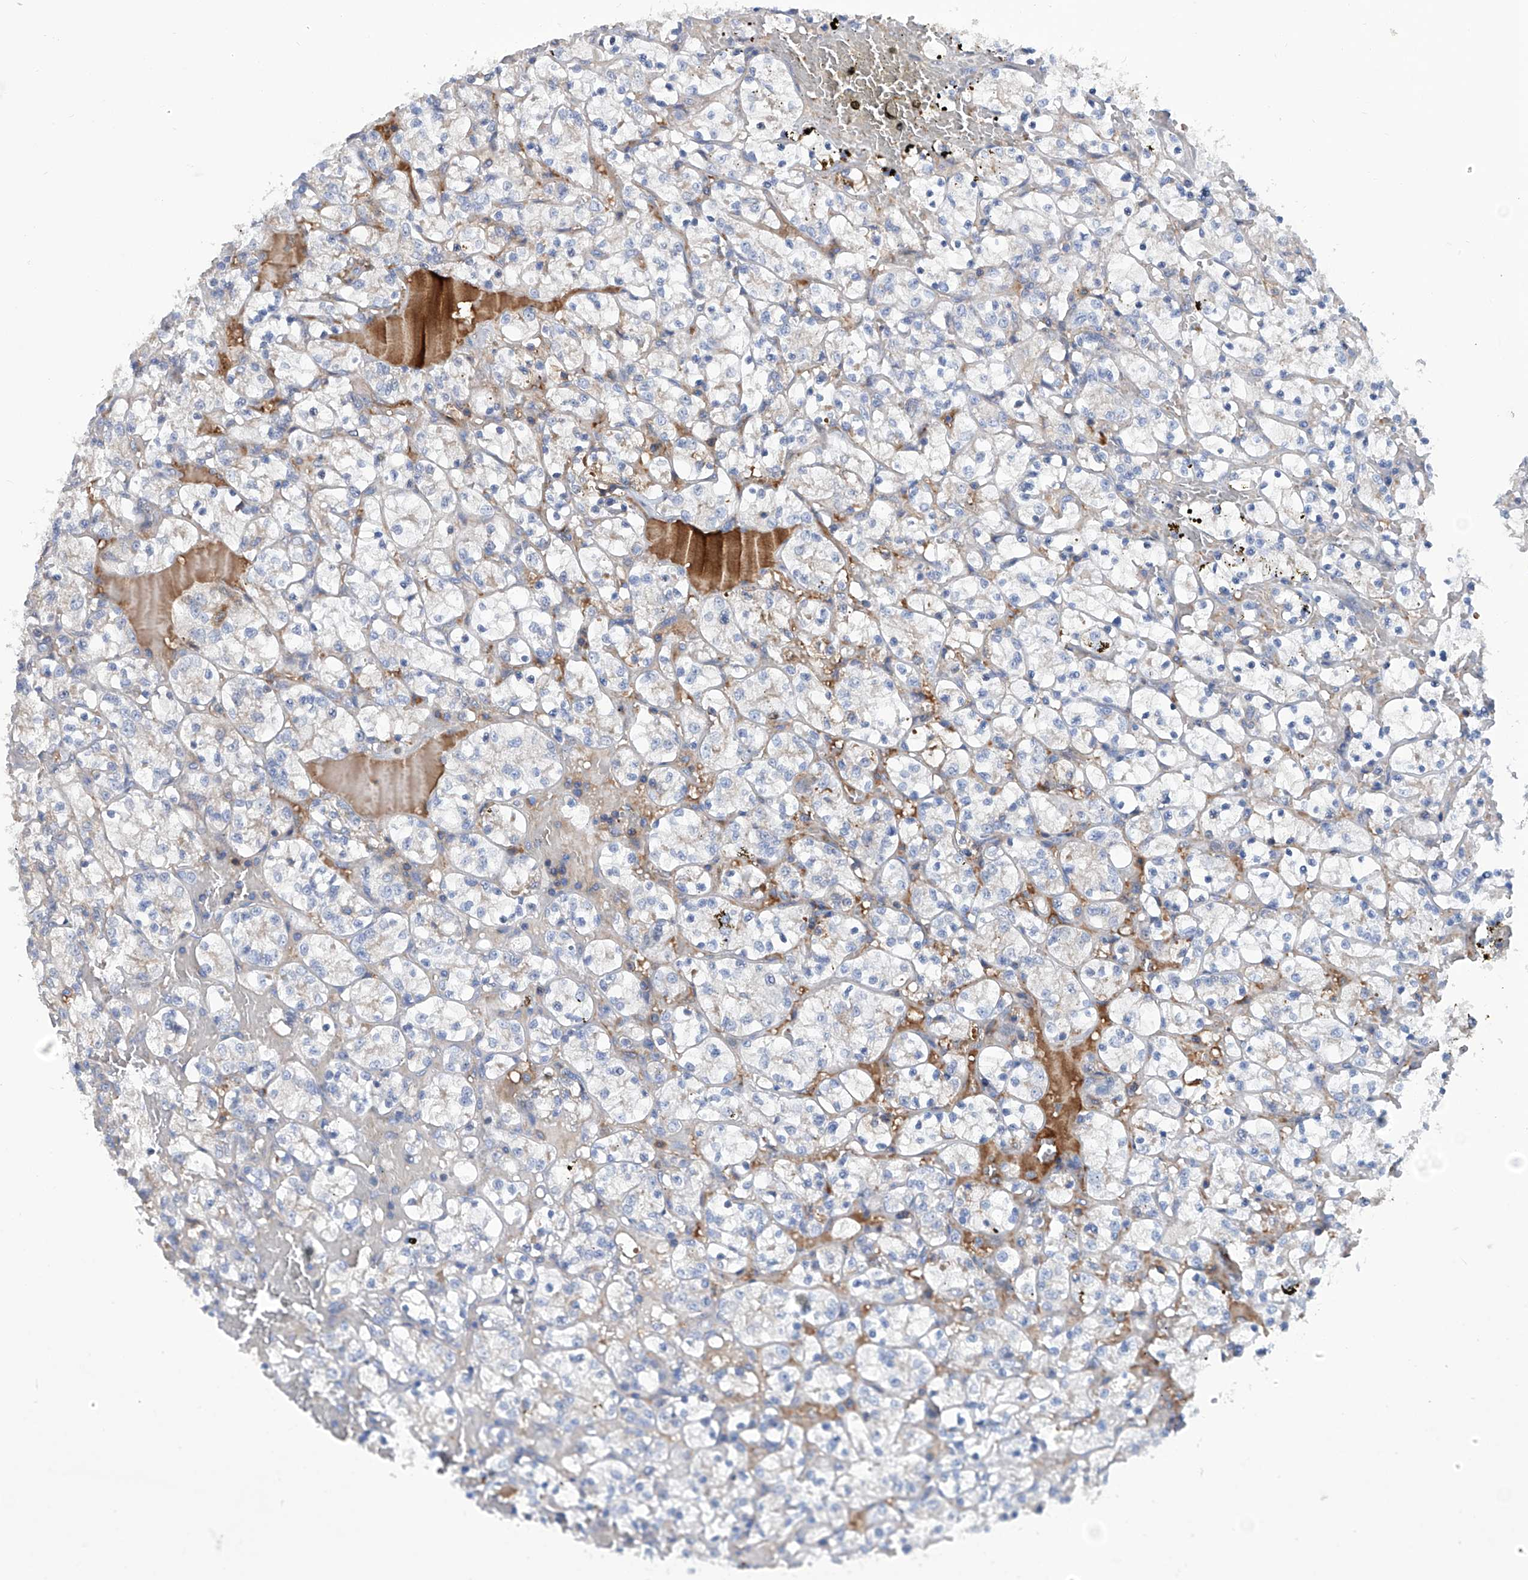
{"staining": {"intensity": "negative", "quantity": "none", "location": "none"}, "tissue": "renal cancer", "cell_type": "Tumor cells", "image_type": "cancer", "snomed": [{"axis": "morphology", "description": "Adenocarcinoma, NOS"}, {"axis": "topography", "description": "Kidney"}], "caption": "Immunohistochemistry (IHC) photomicrograph of renal adenocarcinoma stained for a protein (brown), which displays no expression in tumor cells.", "gene": "NUDT17", "patient": {"sex": "female", "age": 69}}